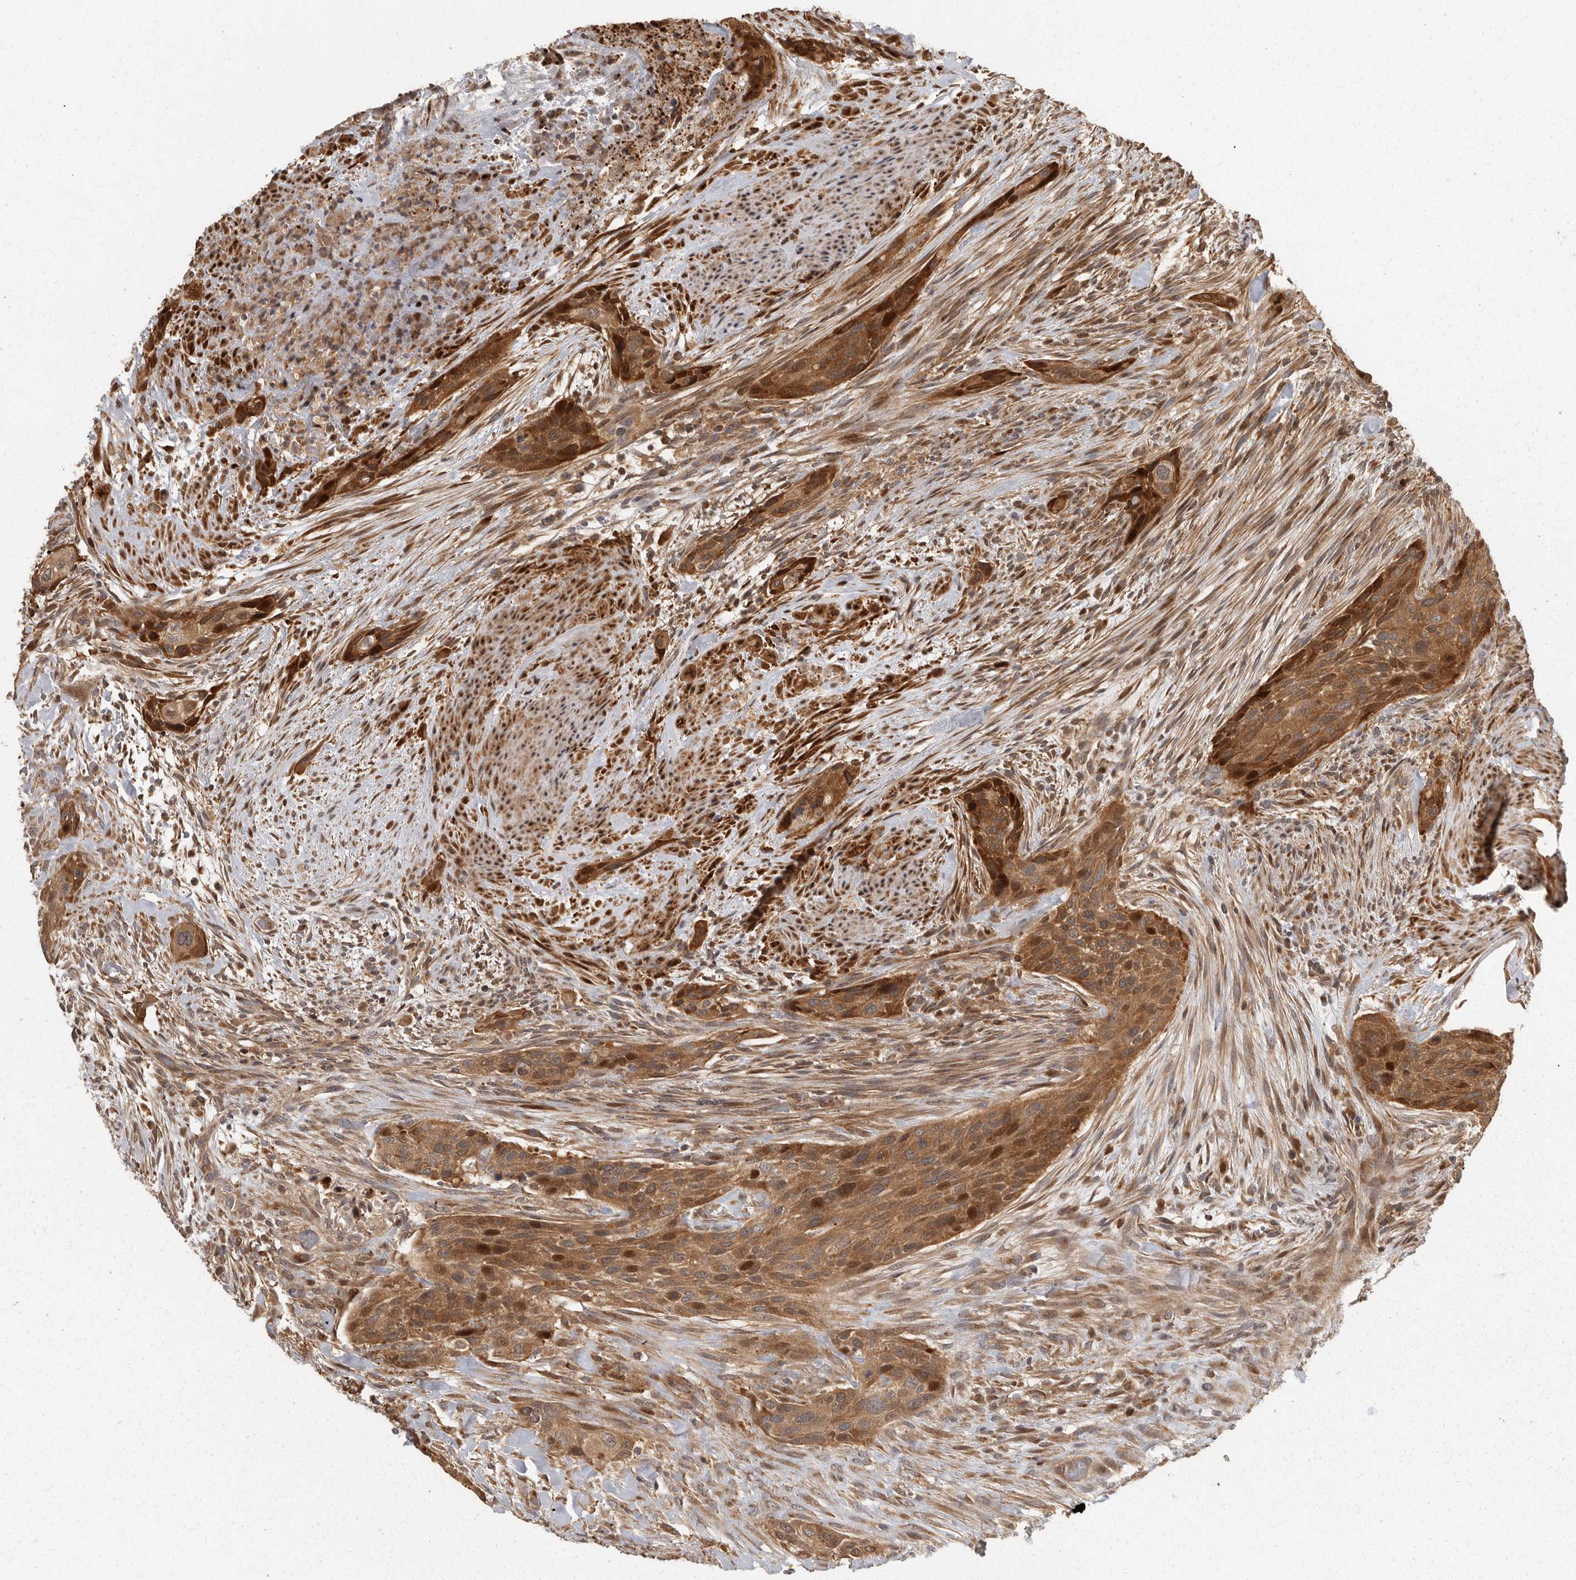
{"staining": {"intensity": "strong", "quantity": ">75%", "location": "cytoplasmic/membranous,nuclear"}, "tissue": "urothelial cancer", "cell_type": "Tumor cells", "image_type": "cancer", "snomed": [{"axis": "morphology", "description": "Urothelial carcinoma, High grade"}, {"axis": "topography", "description": "Urinary bladder"}], "caption": "High-grade urothelial carcinoma tissue demonstrates strong cytoplasmic/membranous and nuclear expression in approximately >75% of tumor cells, visualized by immunohistochemistry.", "gene": "SWT1", "patient": {"sex": "male", "age": 35}}